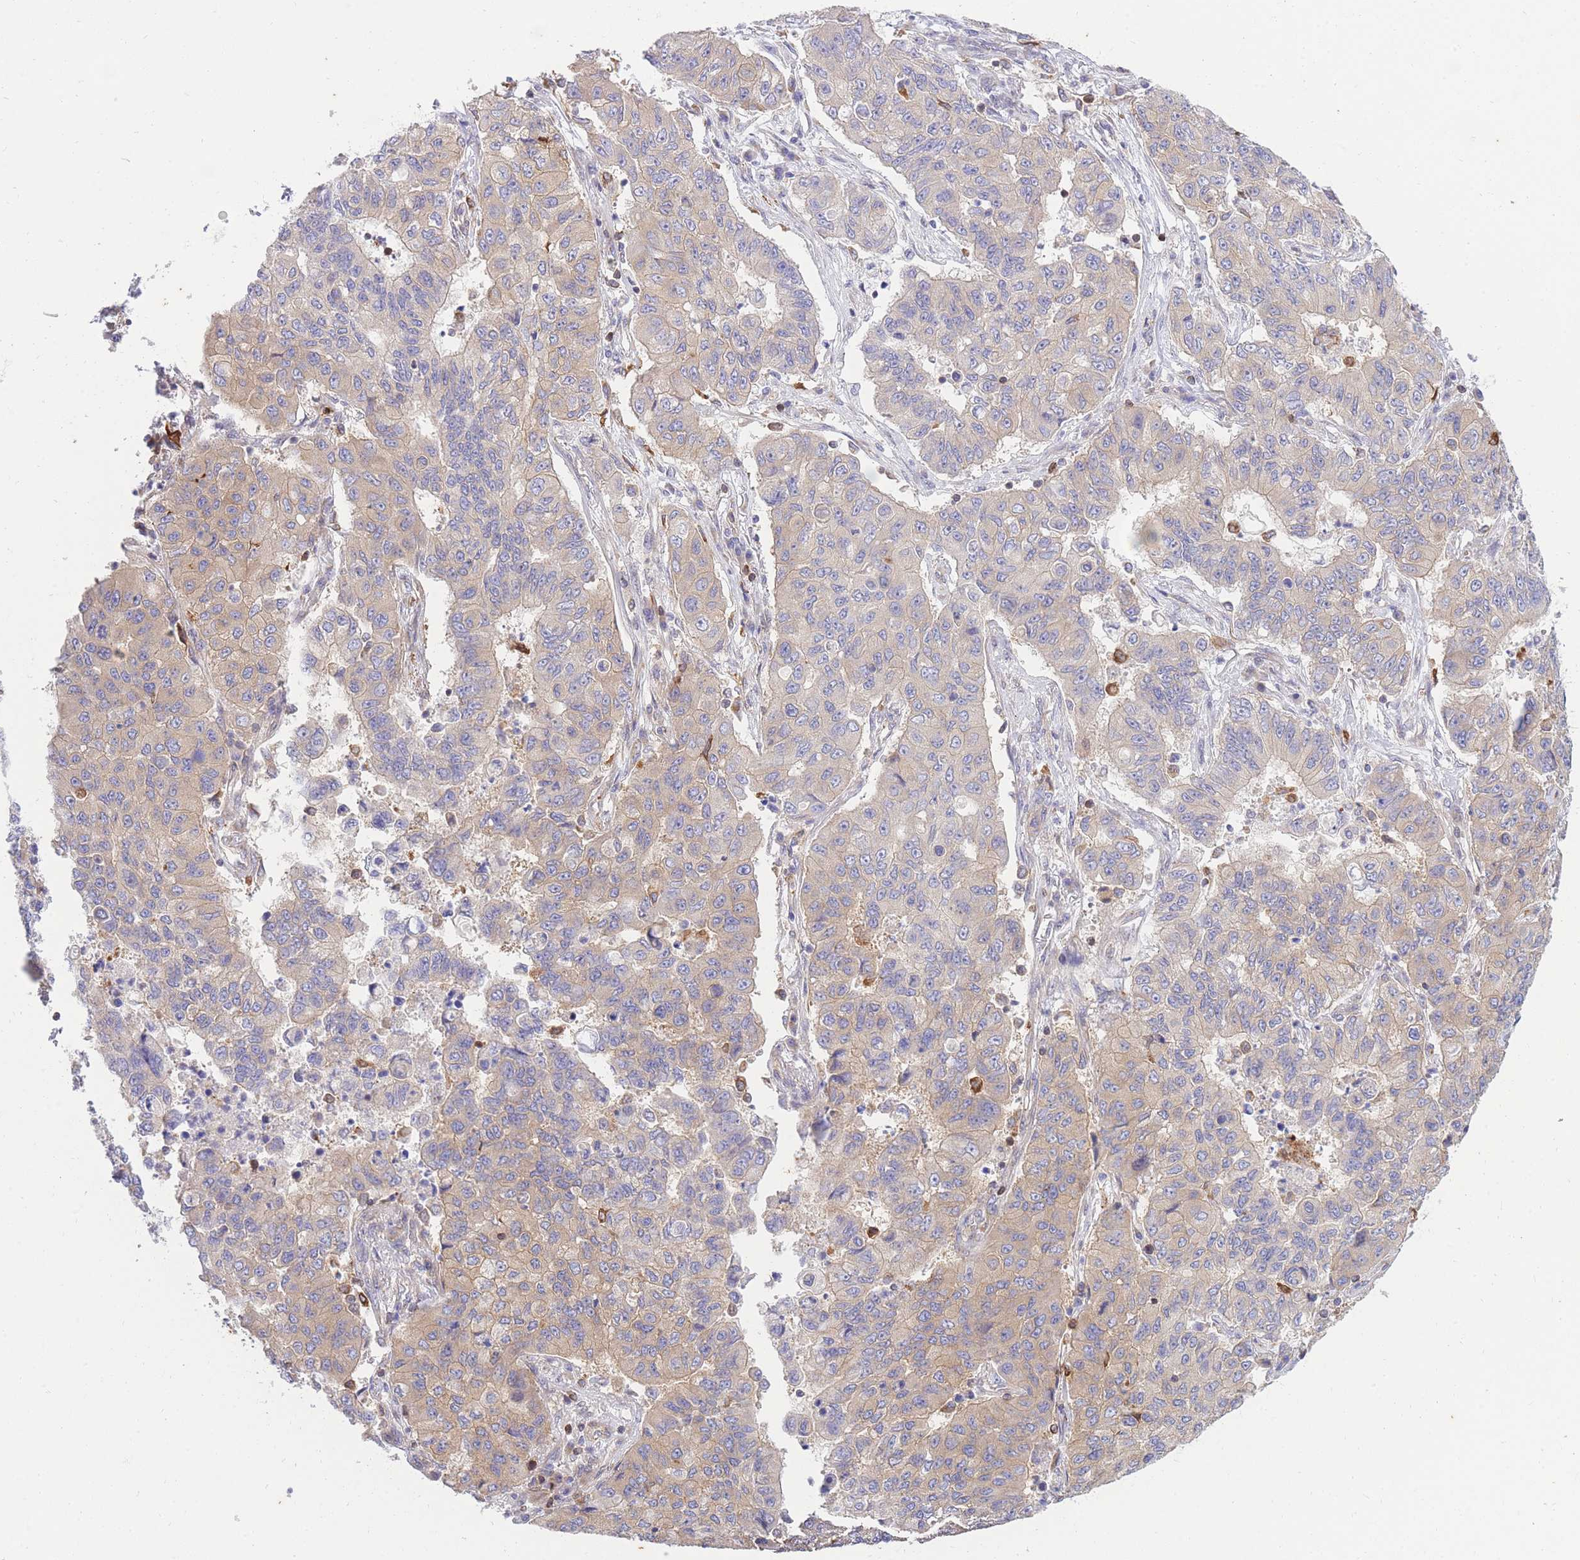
{"staining": {"intensity": "weak", "quantity": "25%-75%", "location": "cytoplasmic/membranous"}, "tissue": "lung cancer", "cell_type": "Tumor cells", "image_type": "cancer", "snomed": [{"axis": "morphology", "description": "Squamous cell carcinoma, NOS"}, {"axis": "topography", "description": "Lung"}], "caption": "Brown immunohistochemical staining in squamous cell carcinoma (lung) displays weak cytoplasmic/membranous expression in approximately 25%-75% of tumor cells.", "gene": "REM1", "patient": {"sex": "male", "age": 74}}